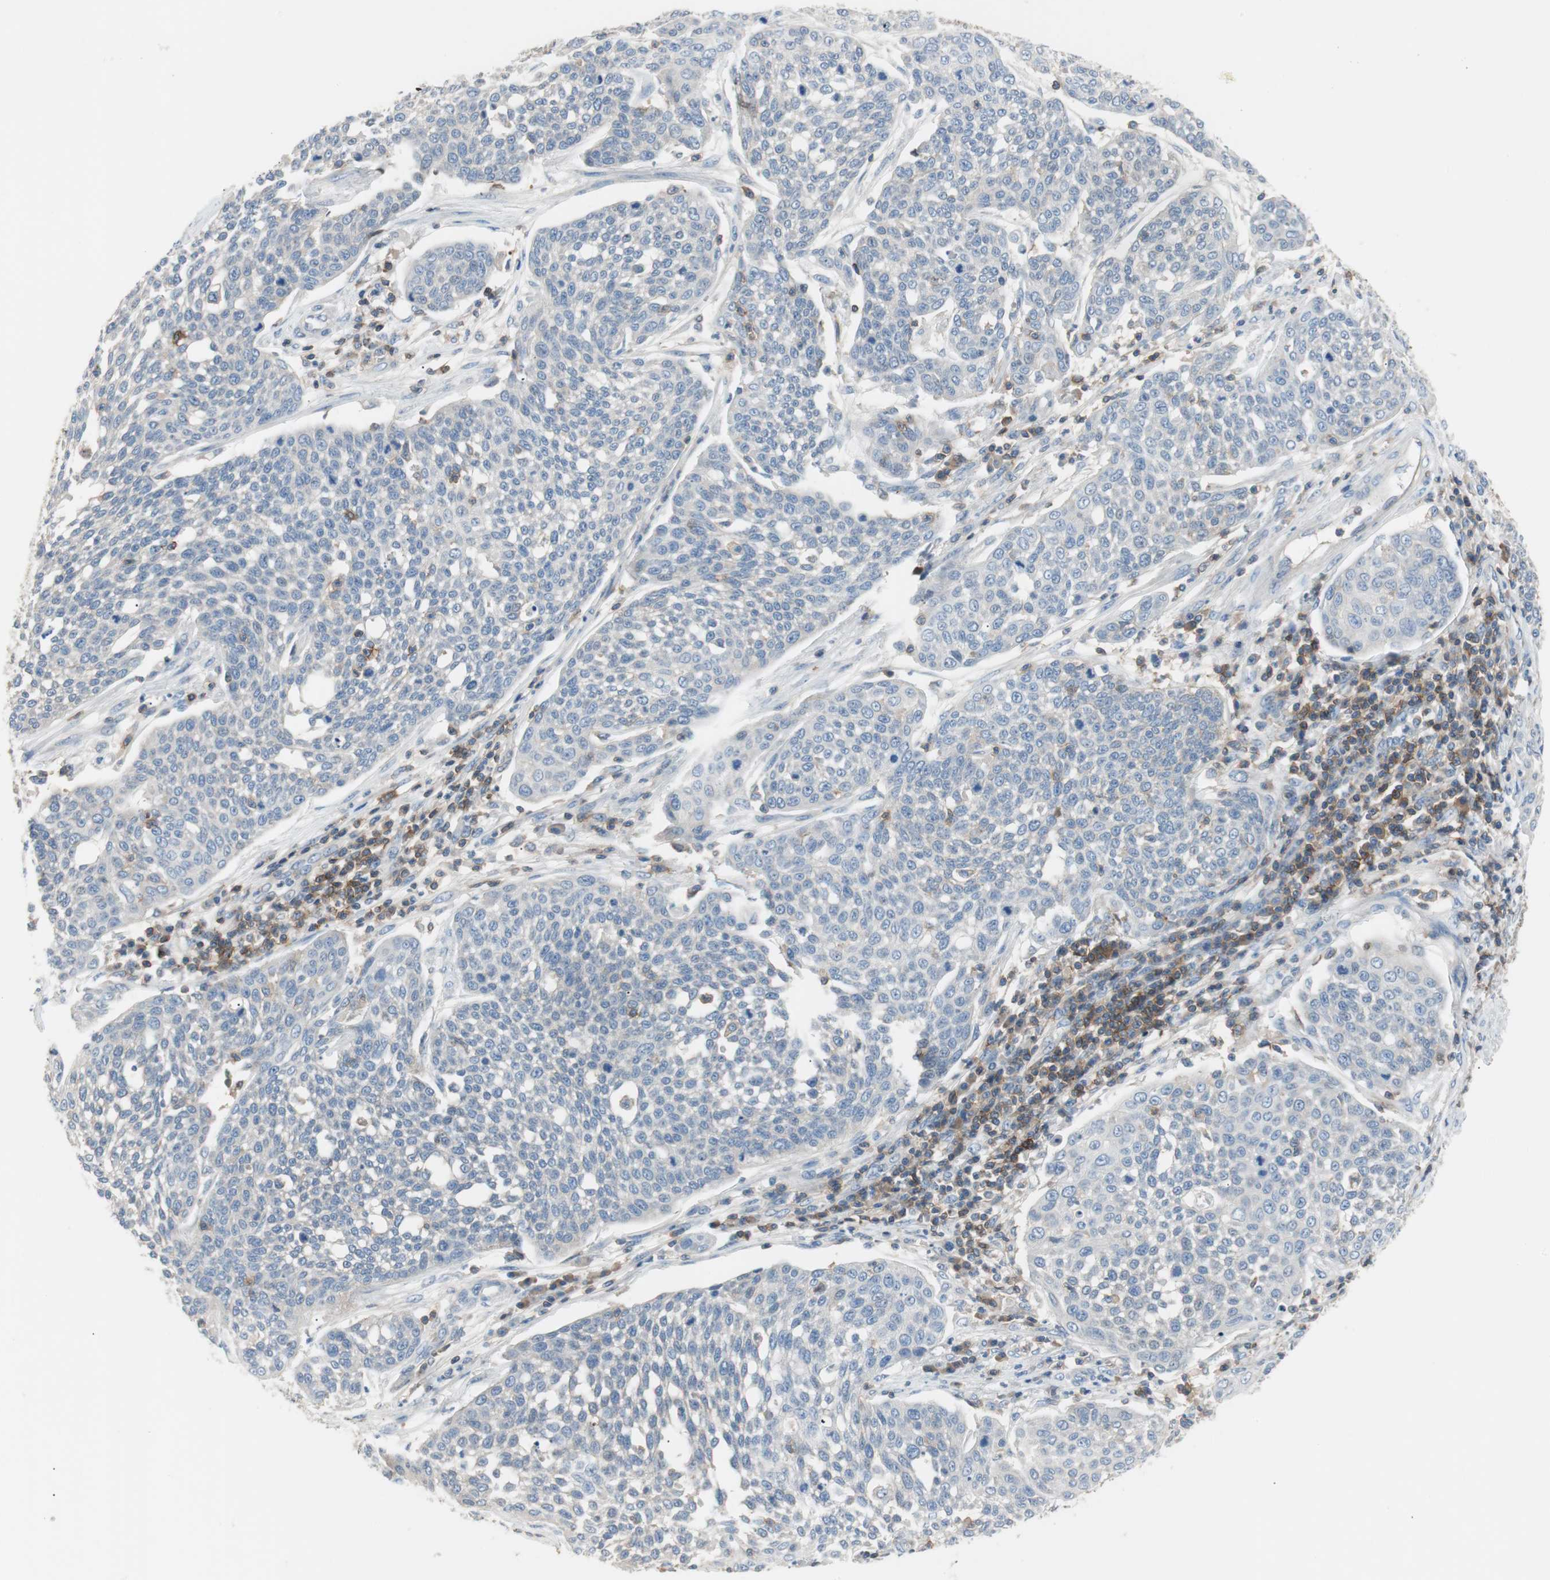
{"staining": {"intensity": "negative", "quantity": "none", "location": "none"}, "tissue": "cervical cancer", "cell_type": "Tumor cells", "image_type": "cancer", "snomed": [{"axis": "morphology", "description": "Squamous cell carcinoma, NOS"}, {"axis": "topography", "description": "Cervix"}], "caption": "The photomicrograph displays no significant expression in tumor cells of cervical cancer.", "gene": "TNFRSF18", "patient": {"sex": "female", "age": 34}}